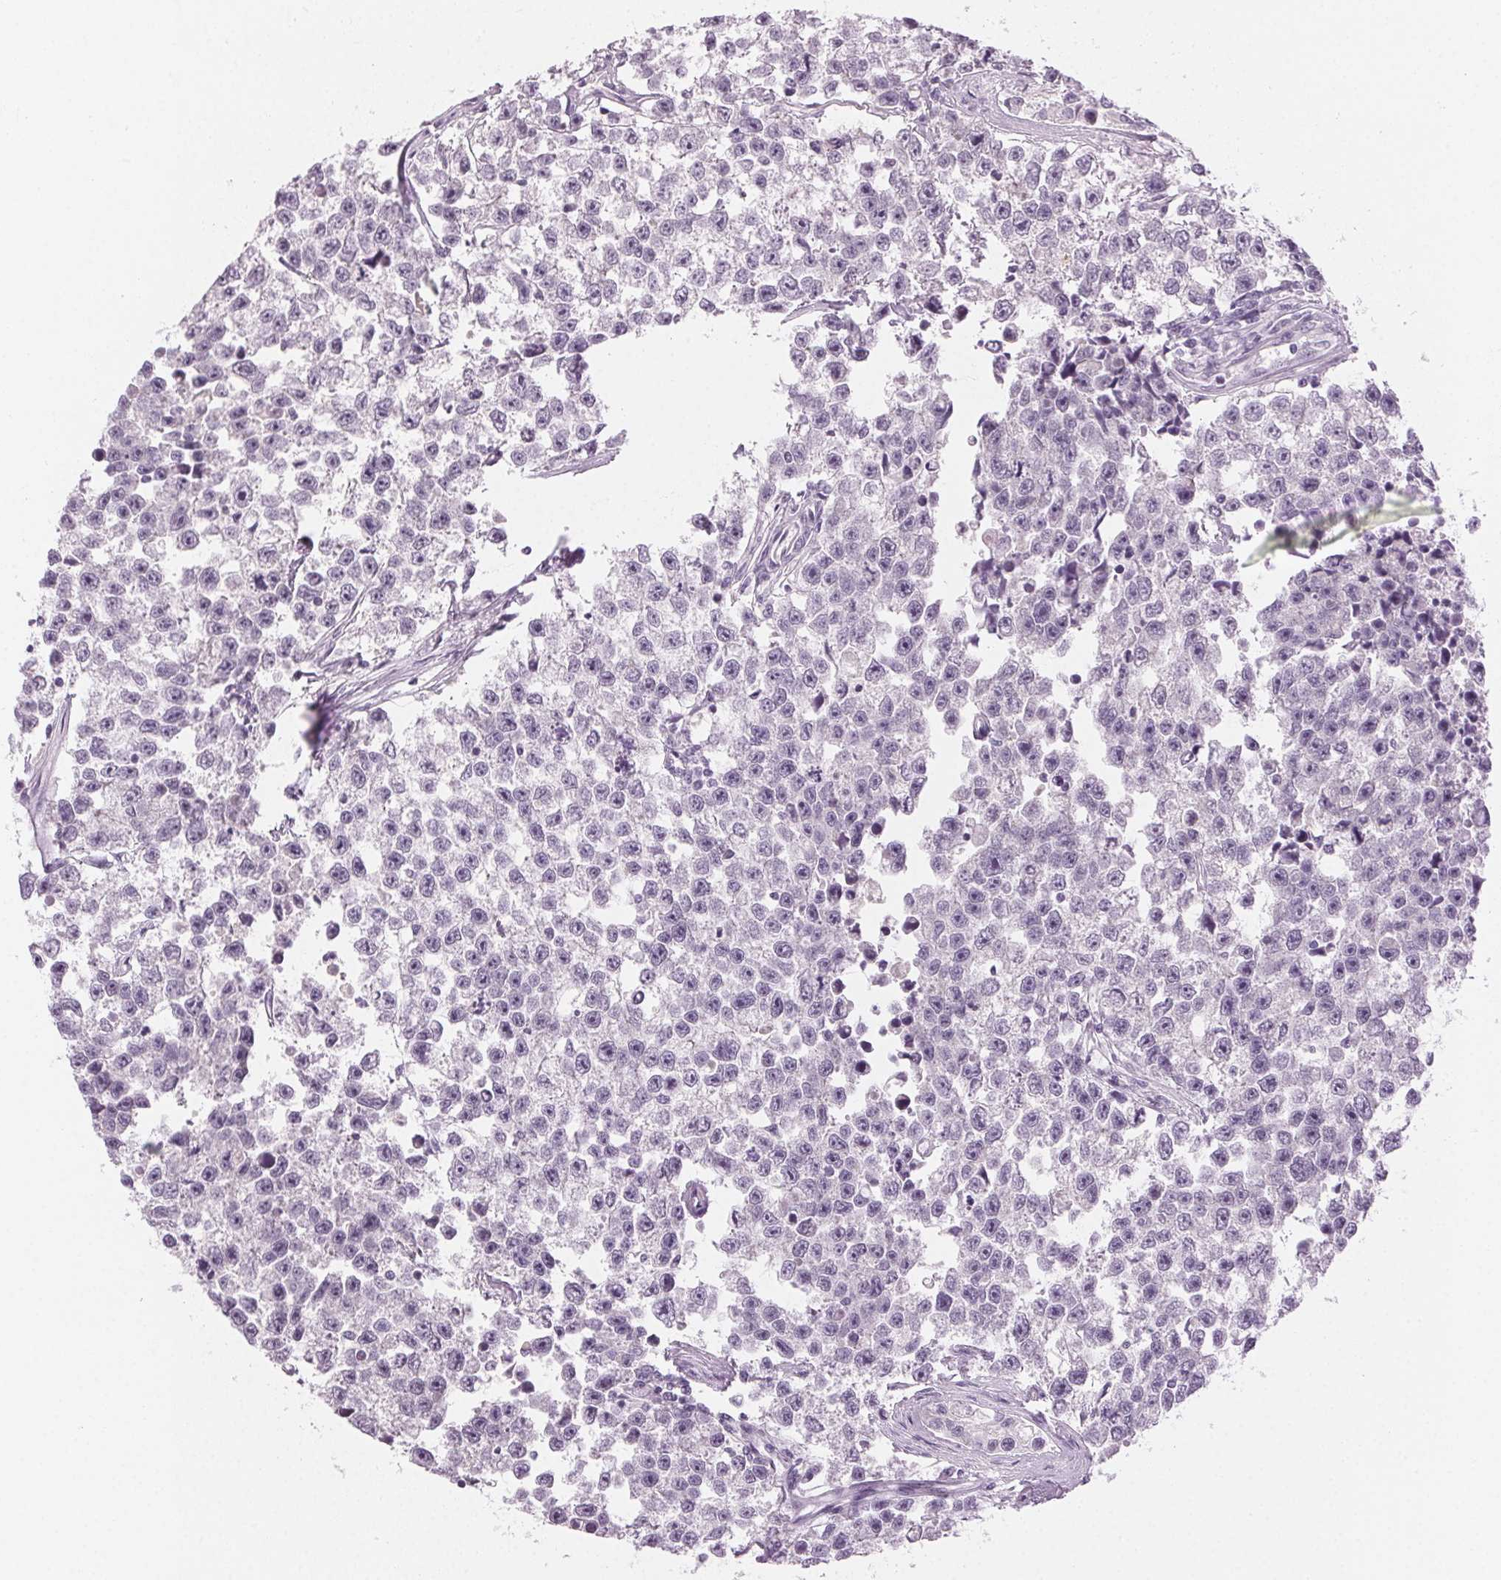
{"staining": {"intensity": "negative", "quantity": "none", "location": "none"}, "tissue": "testis cancer", "cell_type": "Tumor cells", "image_type": "cancer", "snomed": [{"axis": "morphology", "description": "Seminoma, NOS"}, {"axis": "topography", "description": "Testis"}], "caption": "The histopathology image reveals no staining of tumor cells in testis seminoma. (DAB (3,3'-diaminobenzidine) immunohistochemistry with hematoxylin counter stain).", "gene": "HSF5", "patient": {"sex": "male", "age": 26}}